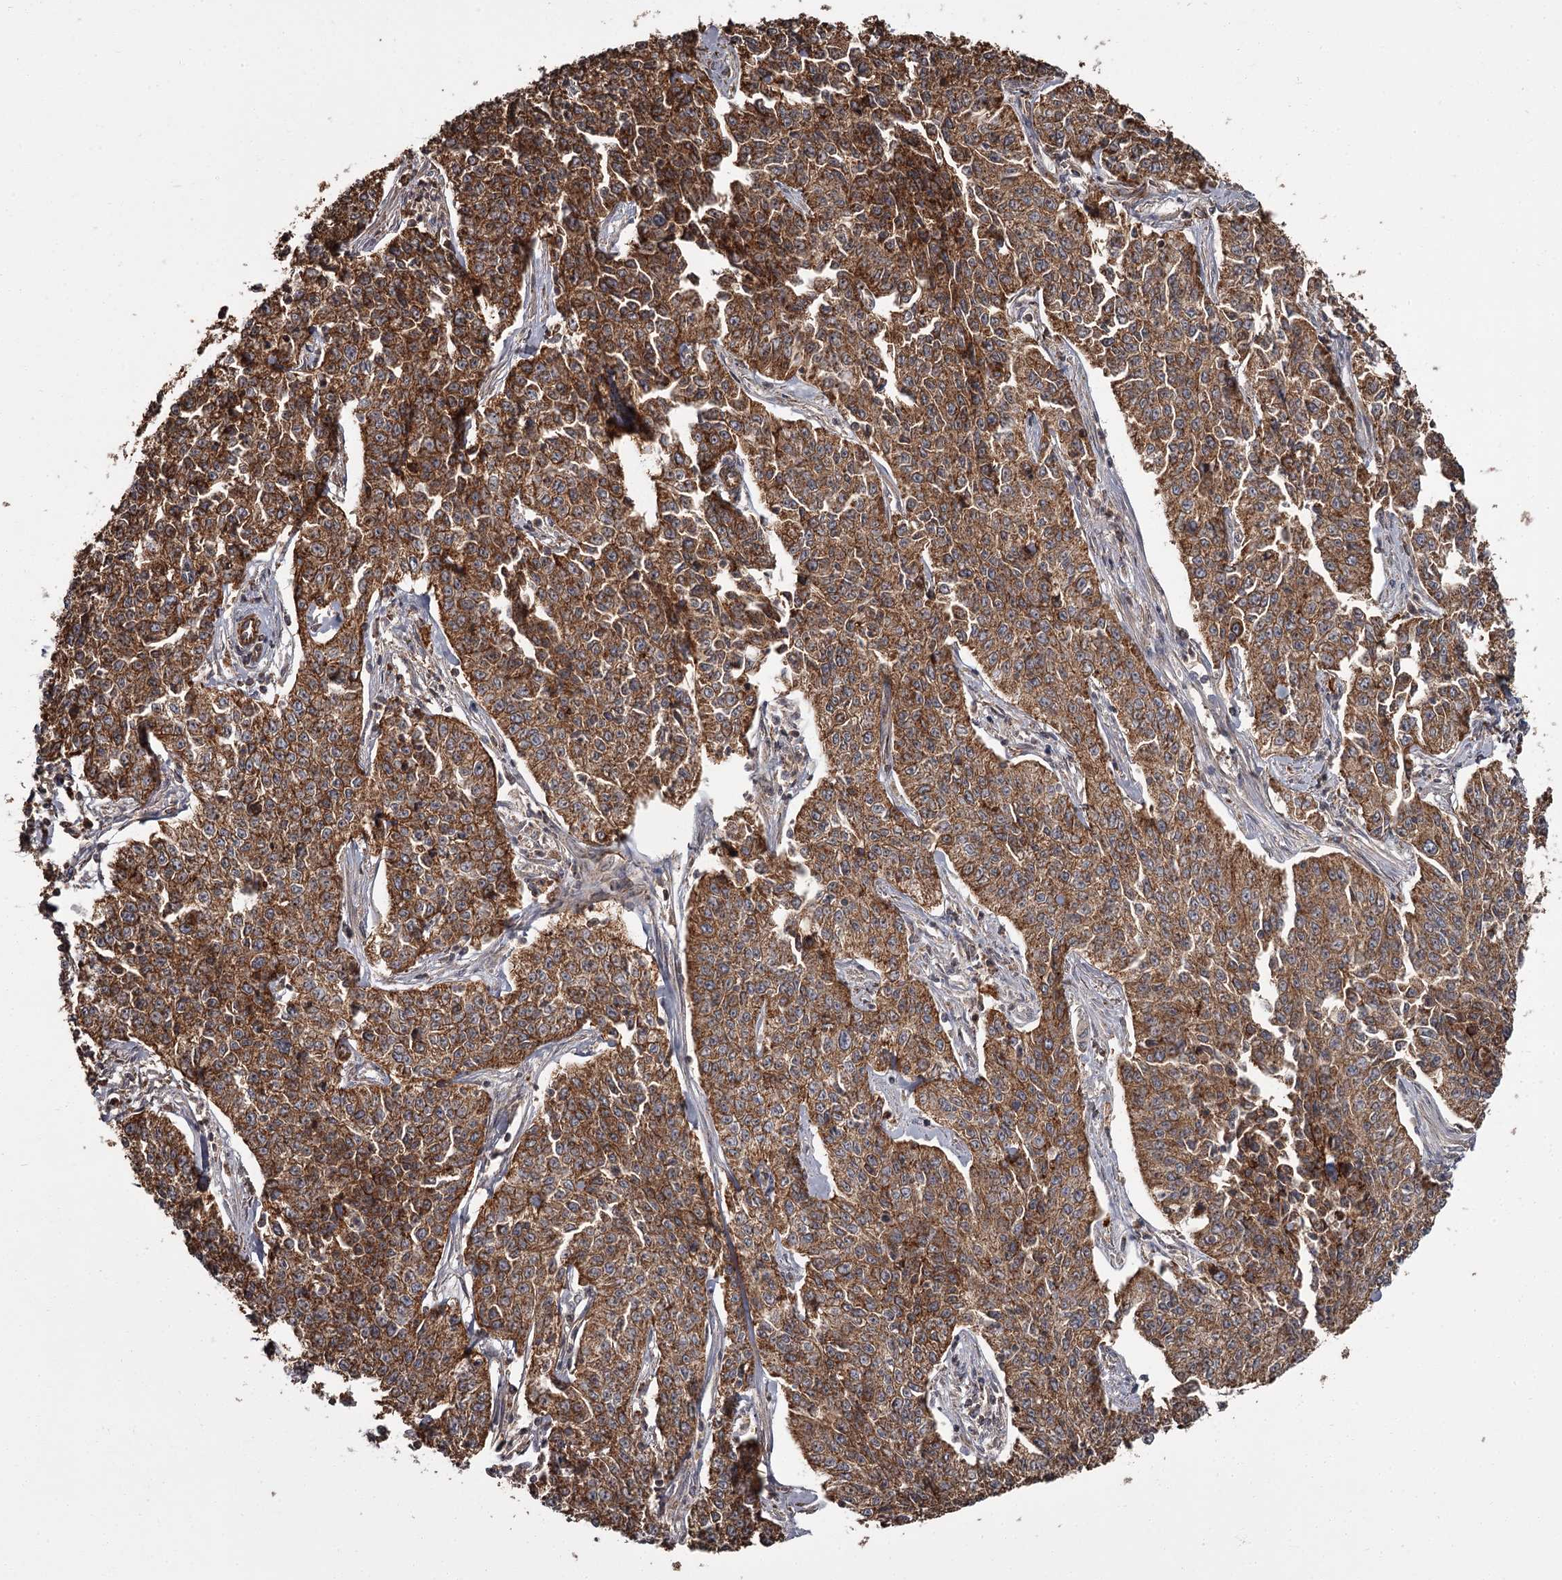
{"staining": {"intensity": "strong", "quantity": ">75%", "location": "cytoplasmic/membranous"}, "tissue": "cervical cancer", "cell_type": "Tumor cells", "image_type": "cancer", "snomed": [{"axis": "morphology", "description": "Squamous cell carcinoma, NOS"}, {"axis": "topography", "description": "Cervix"}], "caption": "About >75% of tumor cells in cervical cancer (squamous cell carcinoma) show strong cytoplasmic/membranous protein positivity as visualized by brown immunohistochemical staining.", "gene": "THAP9", "patient": {"sex": "female", "age": 35}}